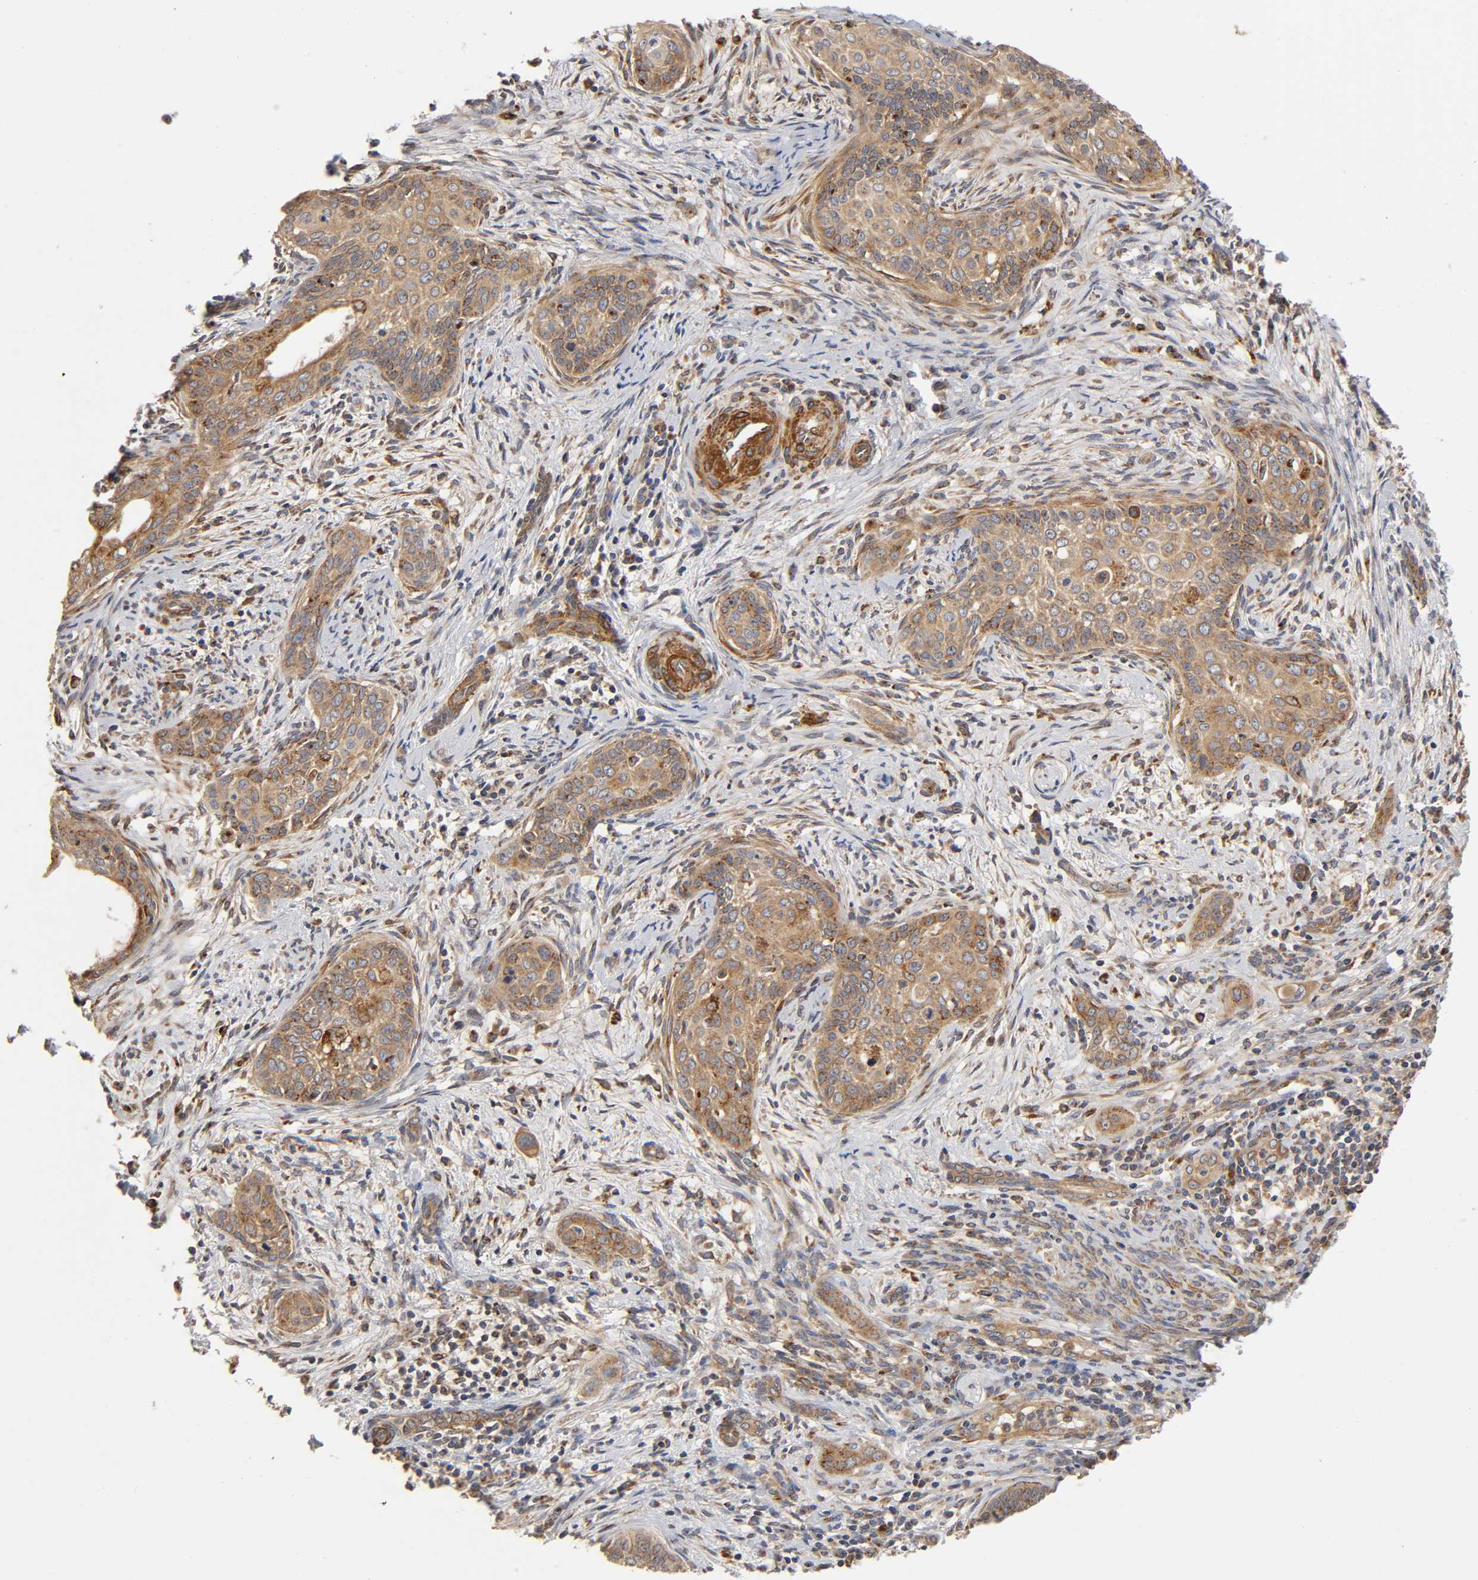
{"staining": {"intensity": "moderate", "quantity": ">75%", "location": "cytoplasmic/membranous"}, "tissue": "cervical cancer", "cell_type": "Tumor cells", "image_type": "cancer", "snomed": [{"axis": "morphology", "description": "Squamous cell carcinoma, NOS"}, {"axis": "topography", "description": "Cervix"}], "caption": "Immunohistochemical staining of cervical squamous cell carcinoma reveals medium levels of moderate cytoplasmic/membranous staining in approximately >75% of tumor cells.", "gene": "GNPTG", "patient": {"sex": "female", "age": 33}}